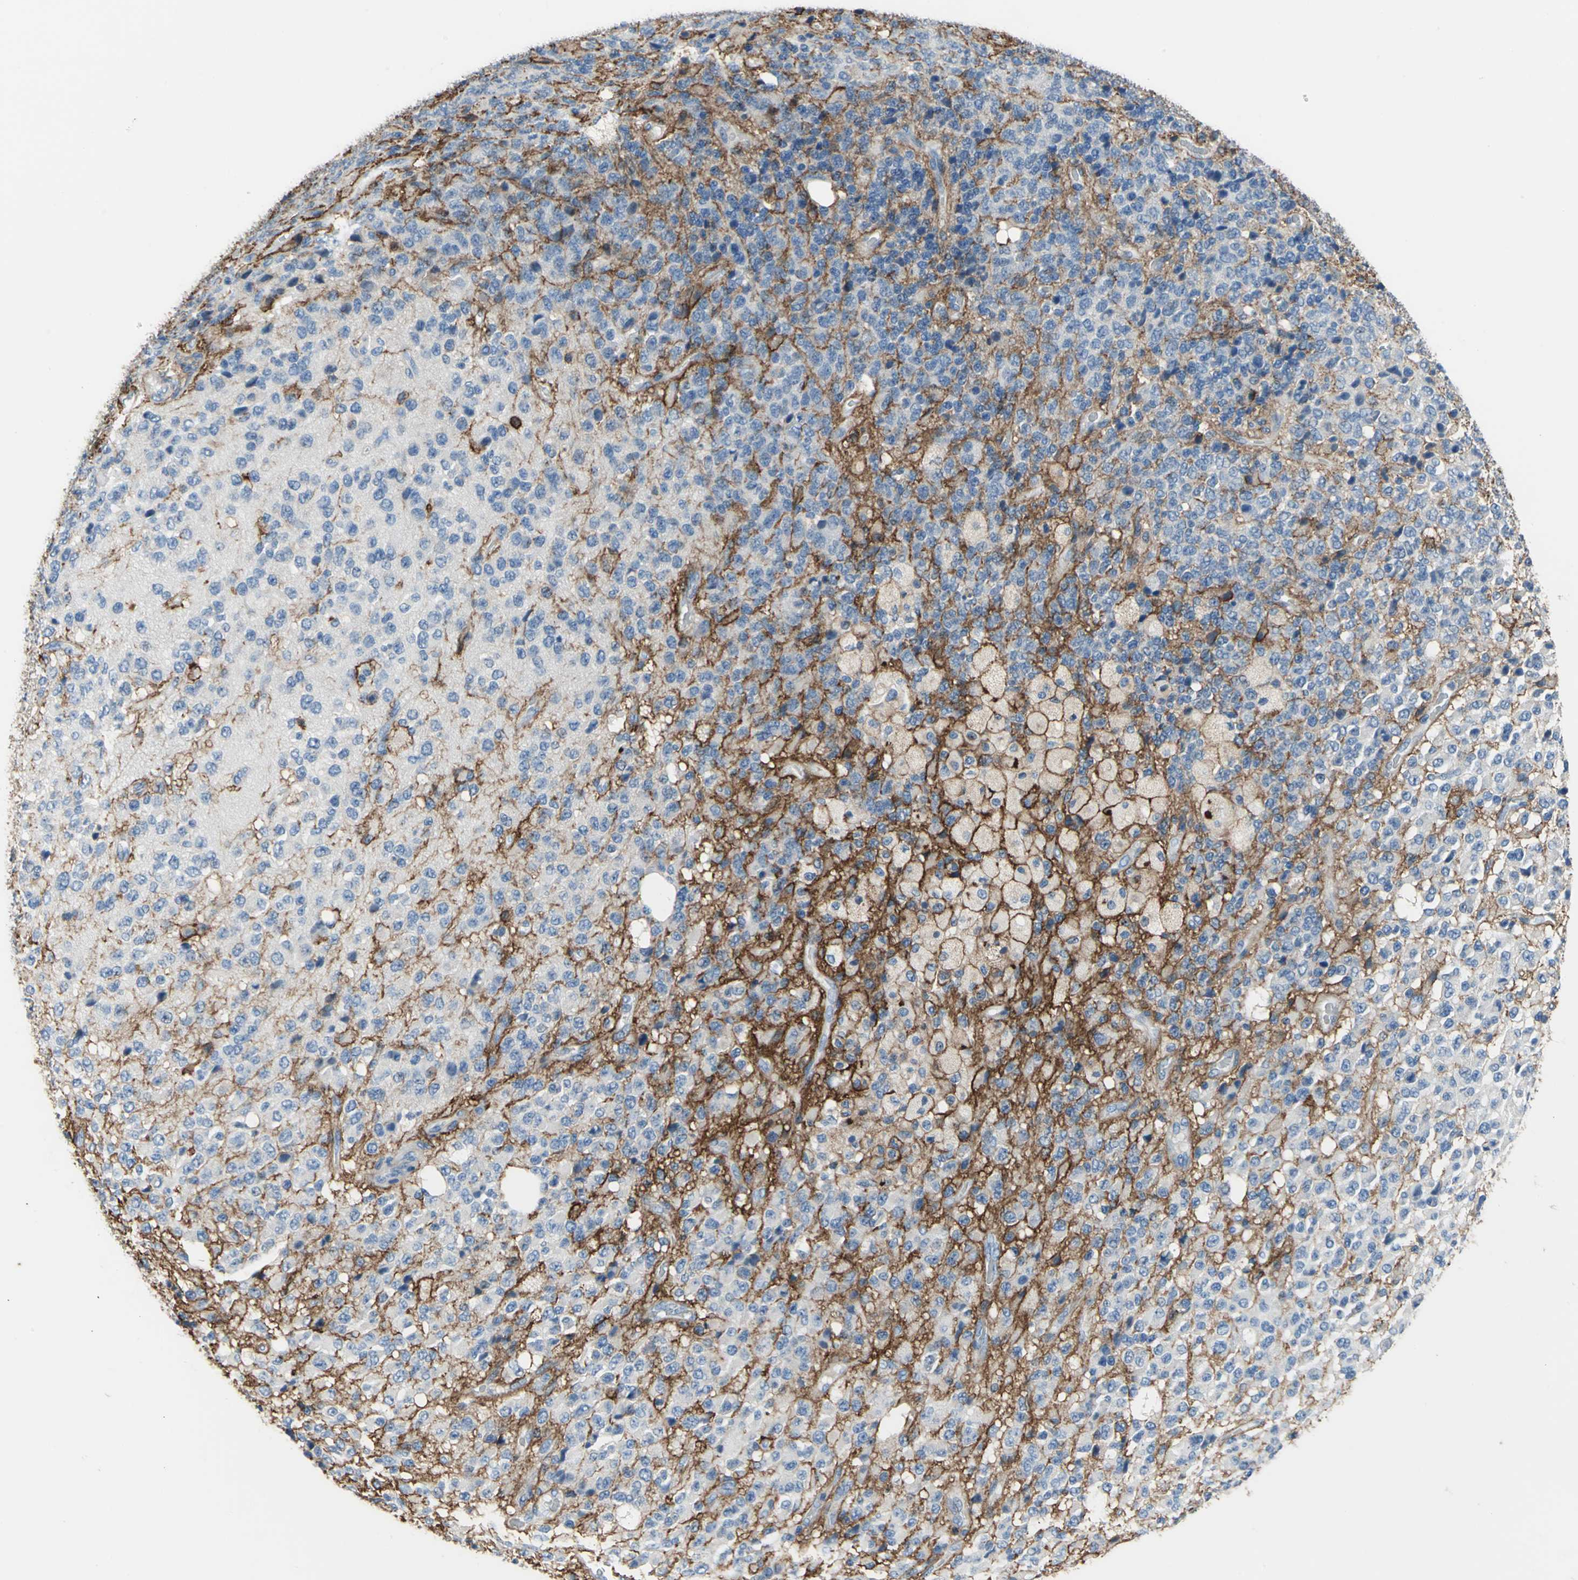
{"staining": {"intensity": "strong", "quantity": ">75%", "location": "cytoplasmic/membranous"}, "tissue": "glioma", "cell_type": "Tumor cells", "image_type": "cancer", "snomed": [{"axis": "morphology", "description": "Glioma, malignant, High grade"}, {"axis": "topography", "description": "pancreas cauda"}], "caption": "Glioma was stained to show a protein in brown. There is high levels of strong cytoplasmic/membranous positivity in about >75% of tumor cells. The staining was performed using DAB, with brown indicating positive protein expression. Nuclei are stained blue with hematoxylin.", "gene": "CD44", "patient": {"sex": "male", "age": 60}}